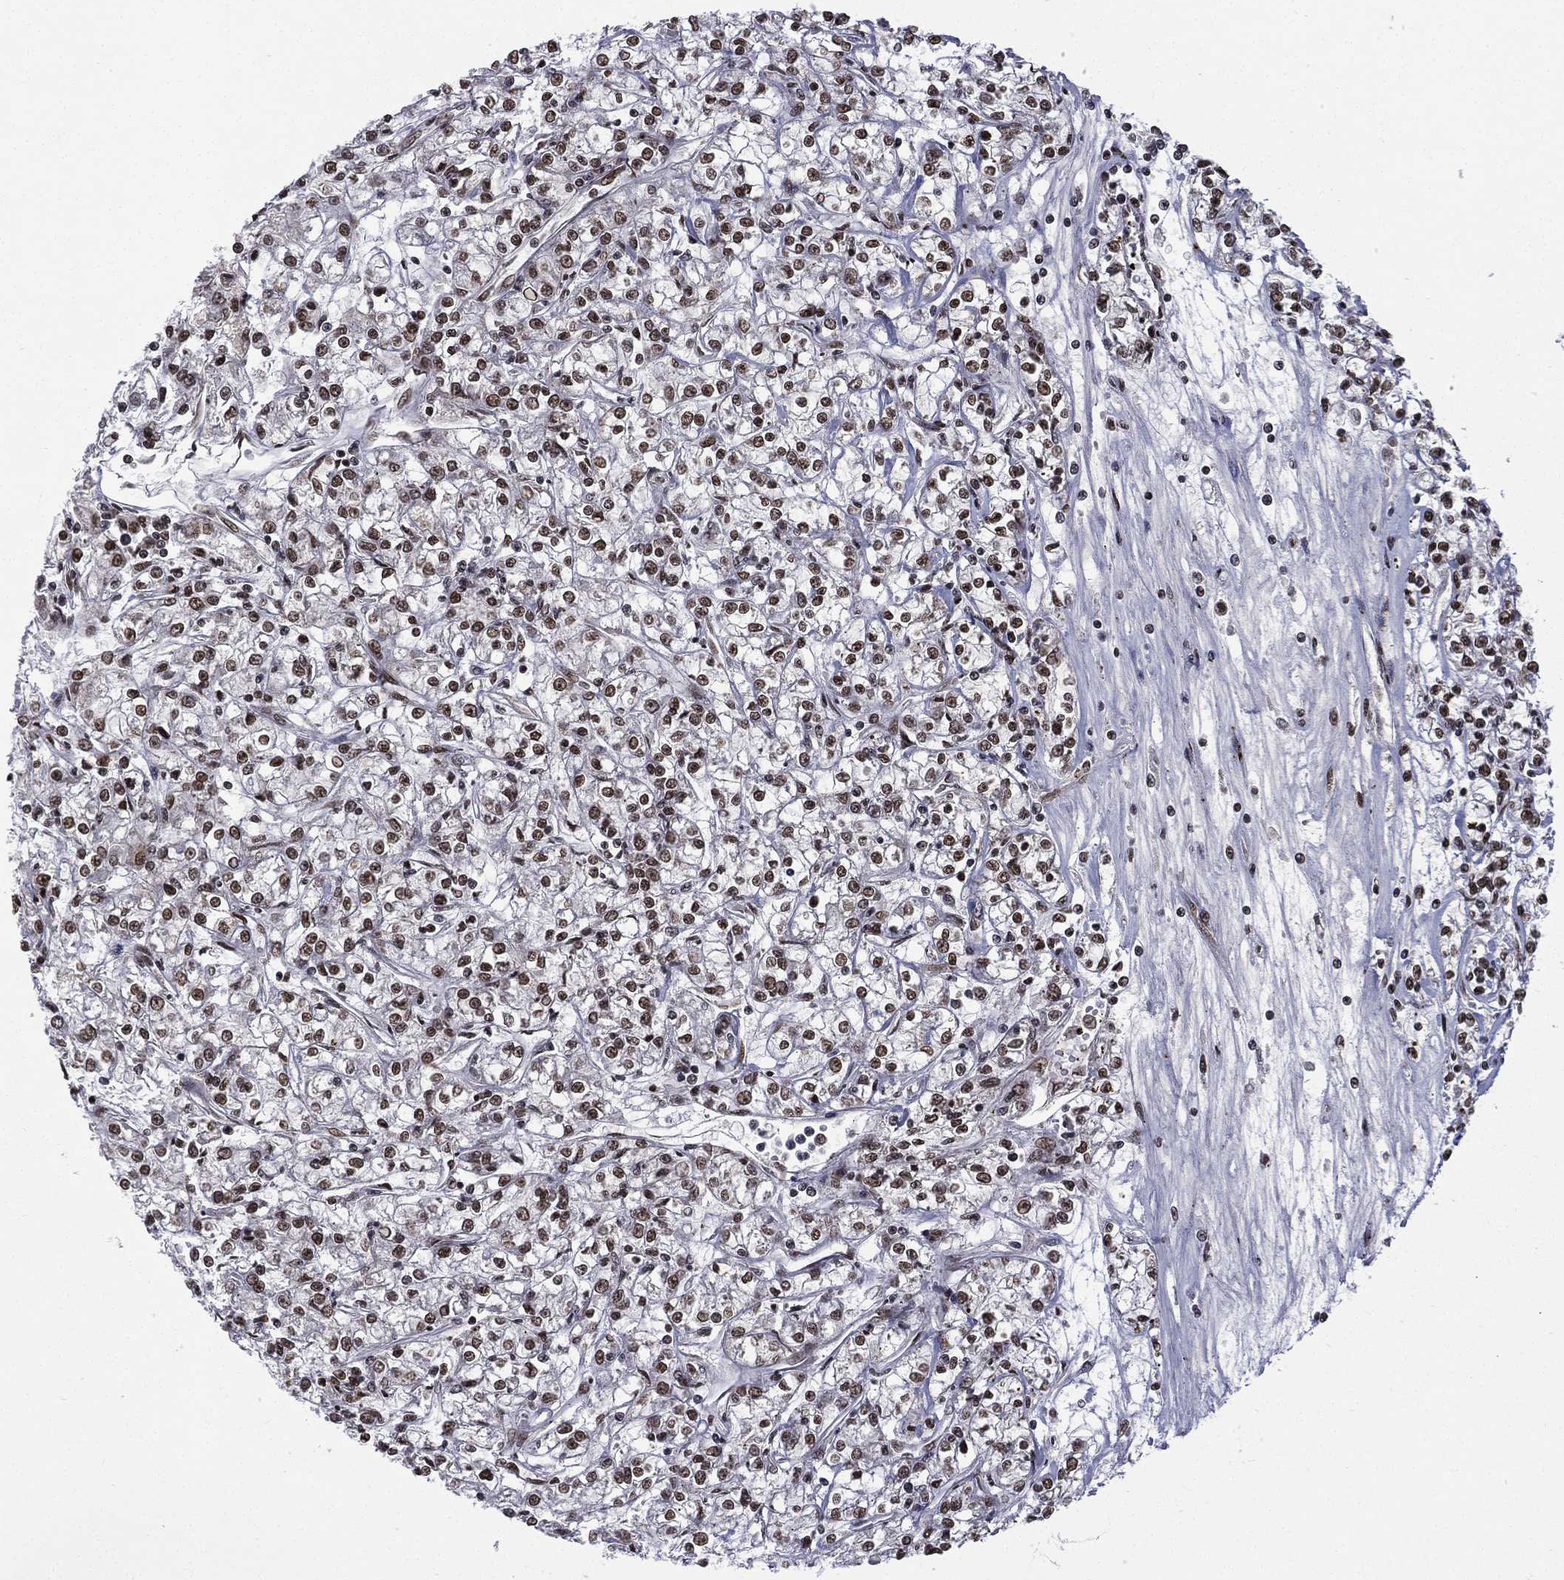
{"staining": {"intensity": "moderate", "quantity": ">75%", "location": "nuclear"}, "tissue": "renal cancer", "cell_type": "Tumor cells", "image_type": "cancer", "snomed": [{"axis": "morphology", "description": "Adenocarcinoma, NOS"}, {"axis": "topography", "description": "Kidney"}], "caption": "Renal adenocarcinoma stained with DAB (3,3'-diaminobenzidine) IHC reveals medium levels of moderate nuclear expression in about >75% of tumor cells.", "gene": "C5orf24", "patient": {"sex": "female", "age": 59}}